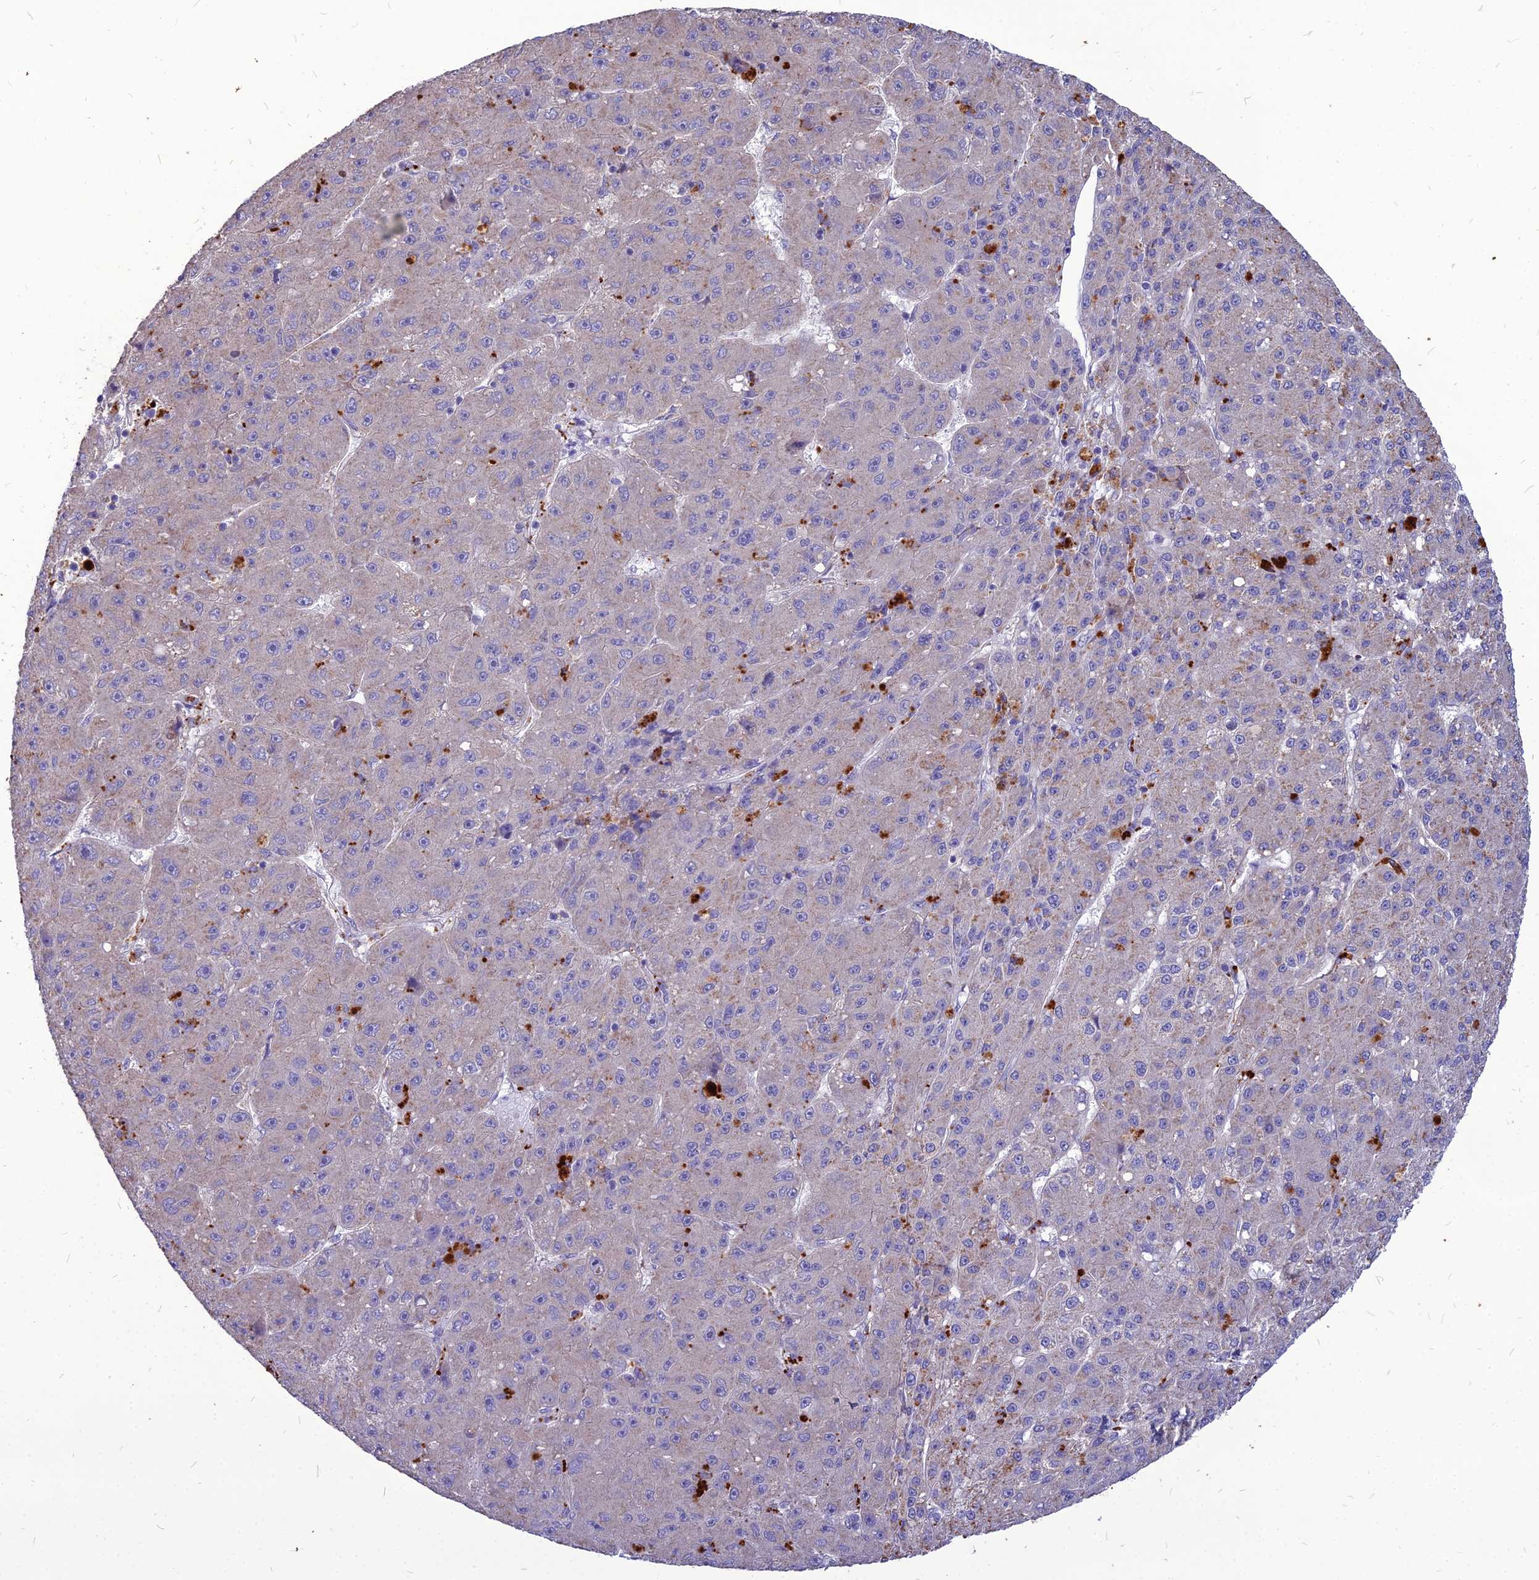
{"staining": {"intensity": "negative", "quantity": "none", "location": "none"}, "tissue": "liver cancer", "cell_type": "Tumor cells", "image_type": "cancer", "snomed": [{"axis": "morphology", "description": "Carcinoma, Hepatocellular, NOS"}, {"axis": "topography", "description": "Liver"}], "caption": "Tumor cells are negative for brown protein staining in hepatocellular carcinoma (liver).", "gene": "PCED1B", "patient": {"sex": "male", "age": 67}}